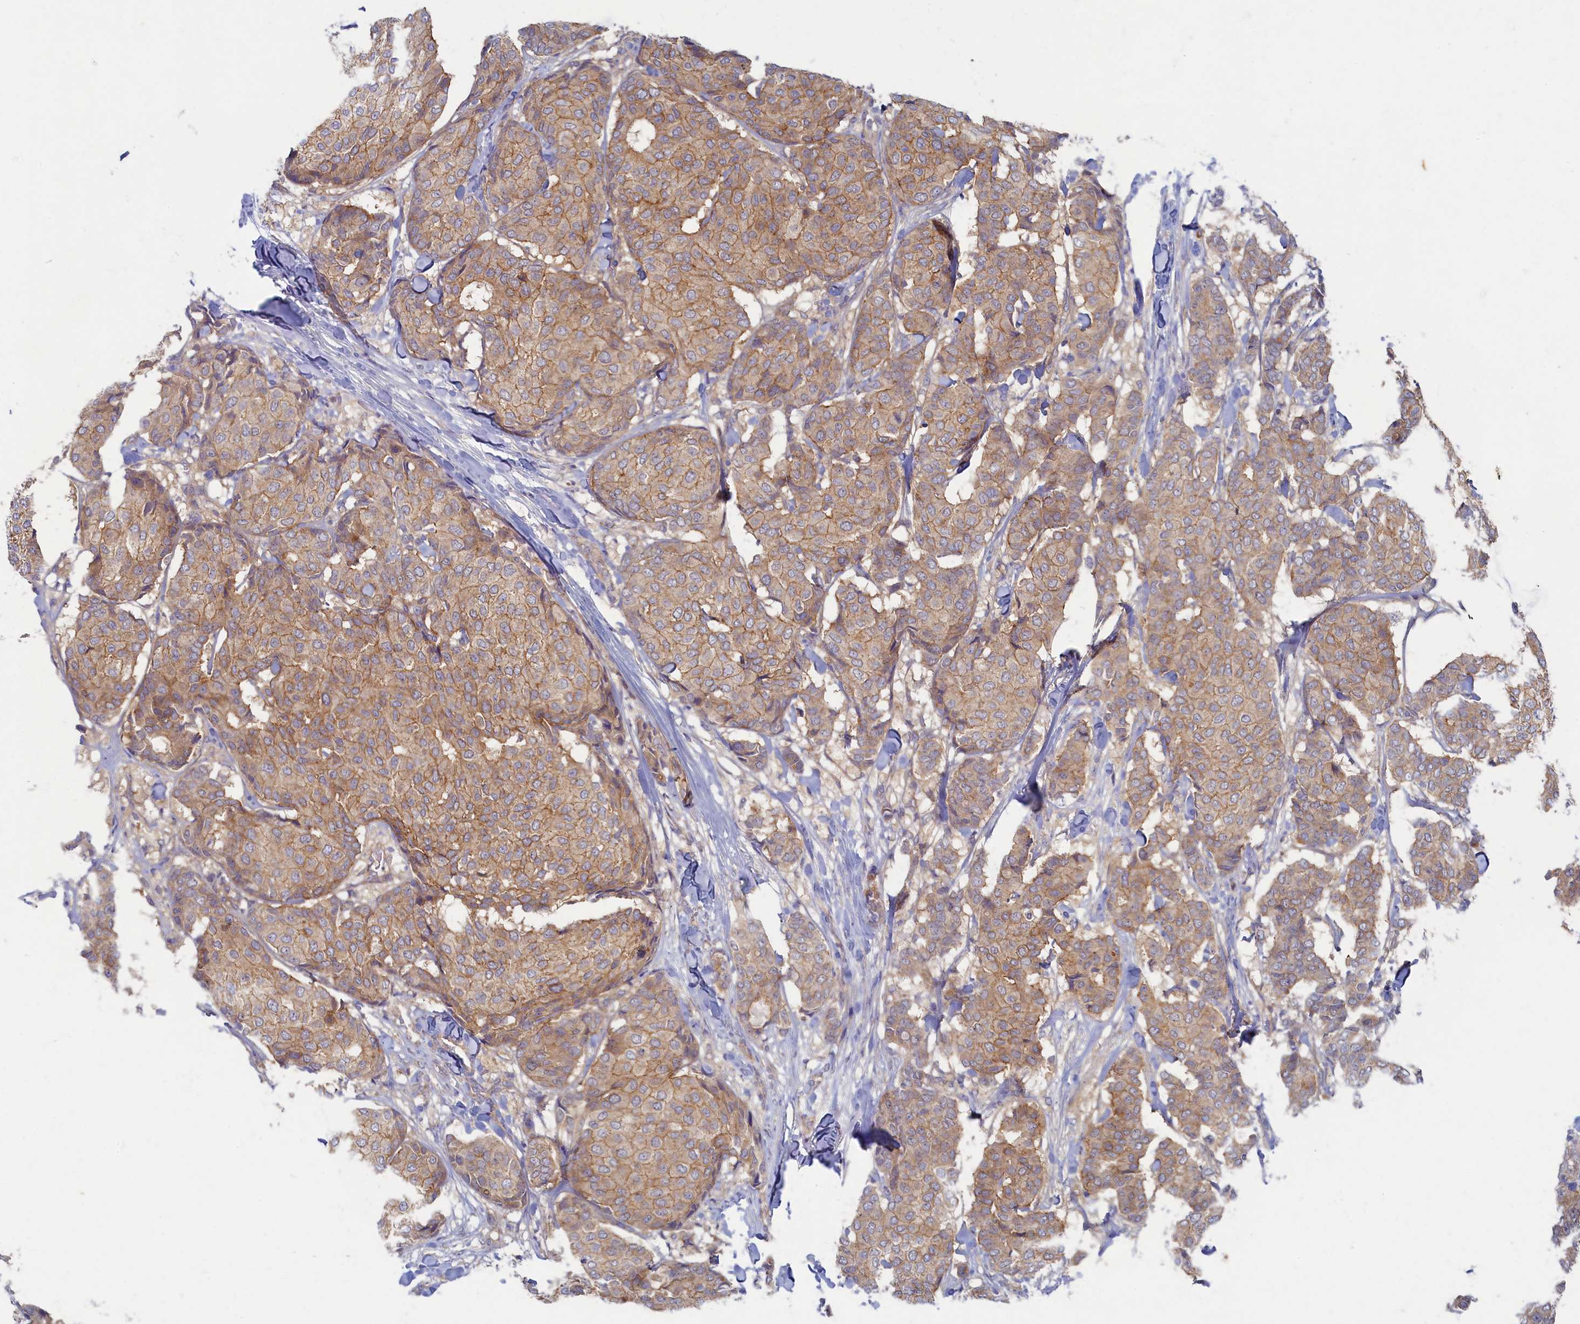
{"staining": {"intensity": "moderate", "quantity": "25%-75%", "location": "cytoplasmic/membranous"}, "tissue": "breast cancer", "cell_type": "Tumor cells", "image_type": "cancer", "snomed": [{"axis": "morphology", "description": "Duct carcinoma"}, {"axis": "topography", "description": "Breast"}], "caption": "Tumor cells demonstrate moderate cytoplasmic/membranous staining in about 25%-75% of cells in breast cancer.", "gene": "WDR59", "patient": {"sex": "female", "age": 75}}